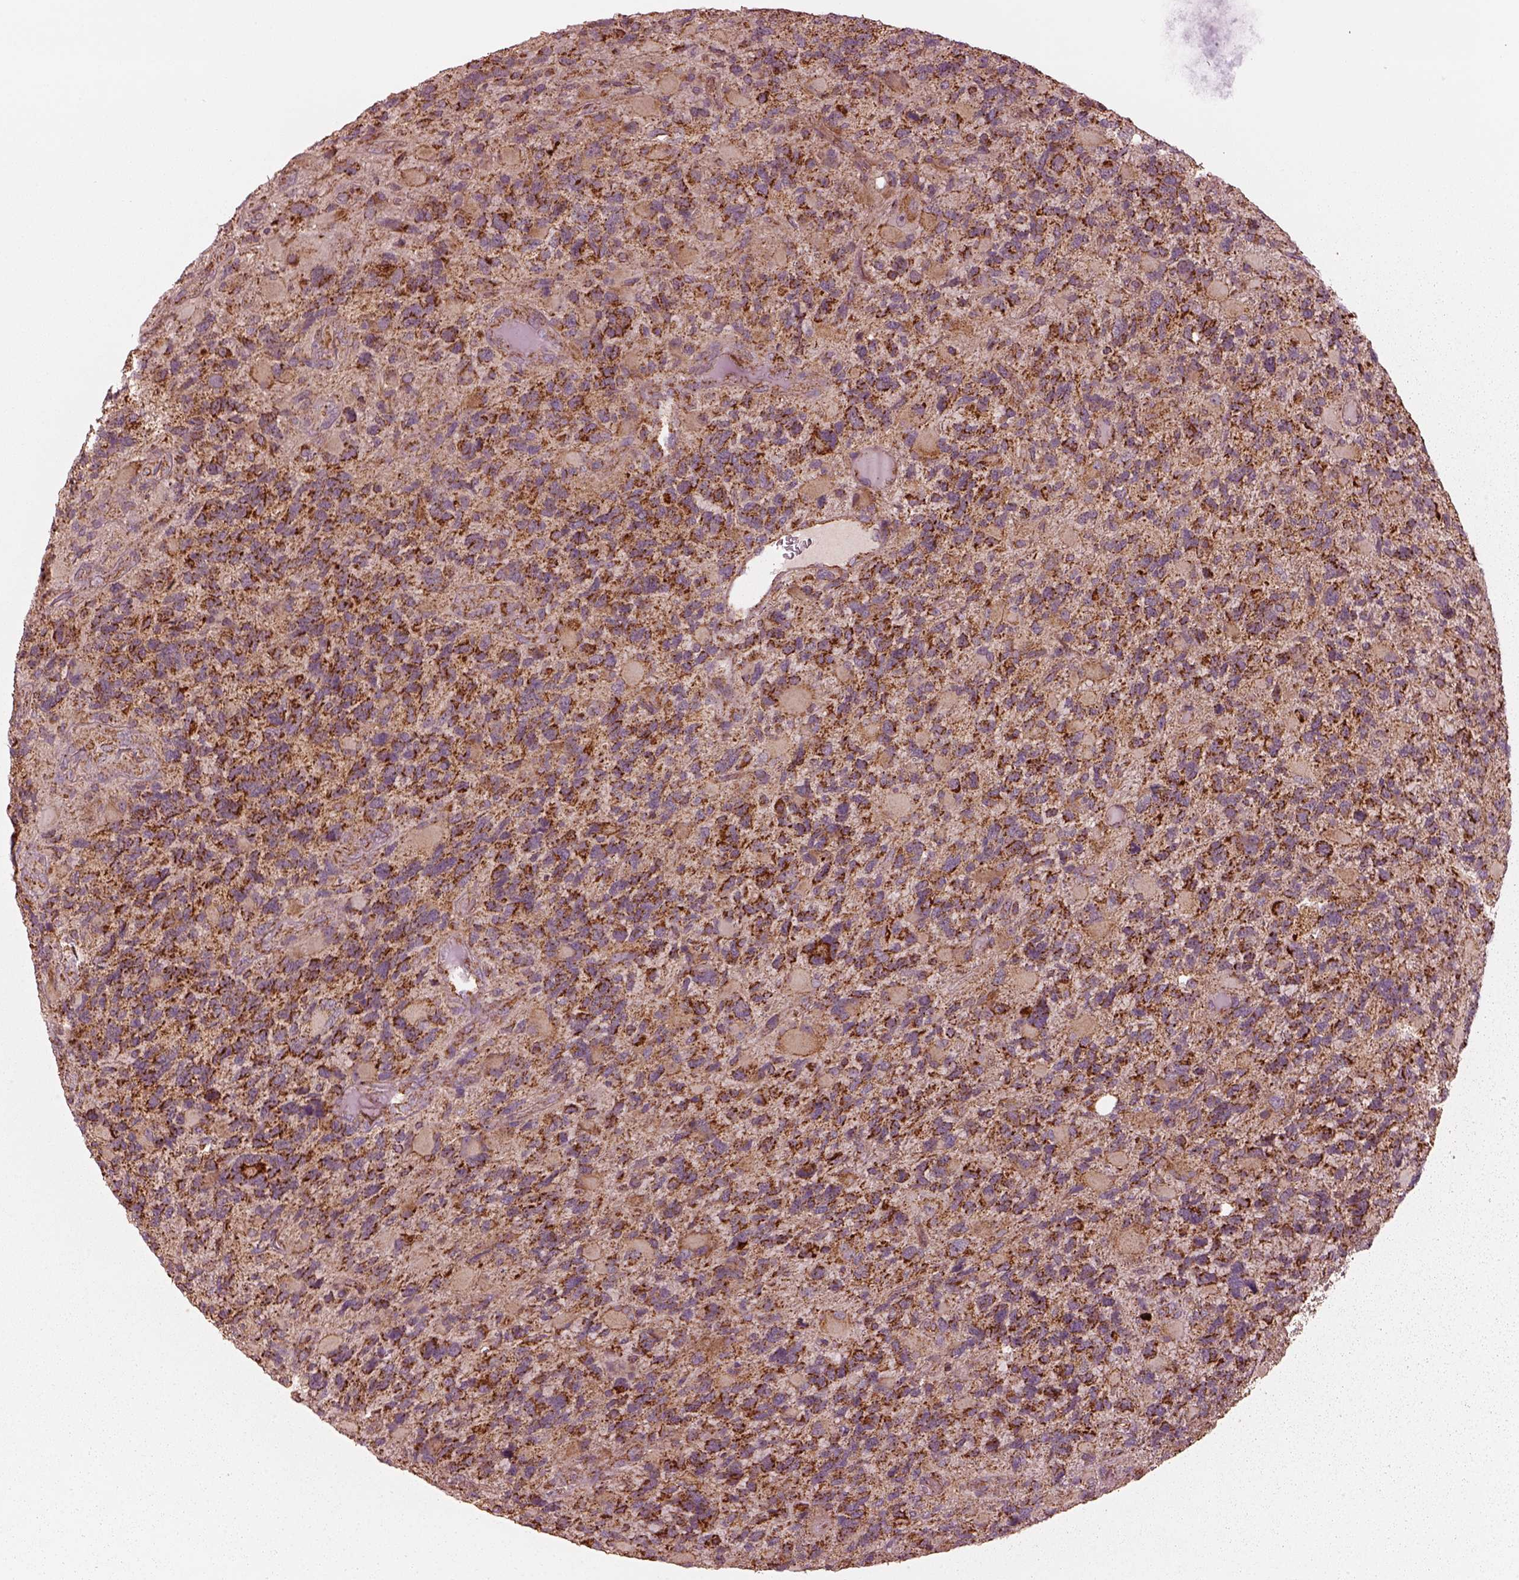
{"staining": {"intensity": "strong", "quantity": "25%-75%", "location": "cytoplasmic/membranous"}, "tissue": "glioma", "cell_type": "Tumor cells", "image_type": "cancer", "snomed": [{"axis": "morphology", "description": "Glioma, malignant, High grade"}, {"axis": "topography", "description": "Brain"}], "caption": "This is an image of immunohistochemistry (IHC) staining of malignant glioma (high-grade), which shows strong expression in the cytoplasmic/membranous of tumor cells.", "gene": "NDUFB10", "patient": {"sex": "female", "age": 71}}